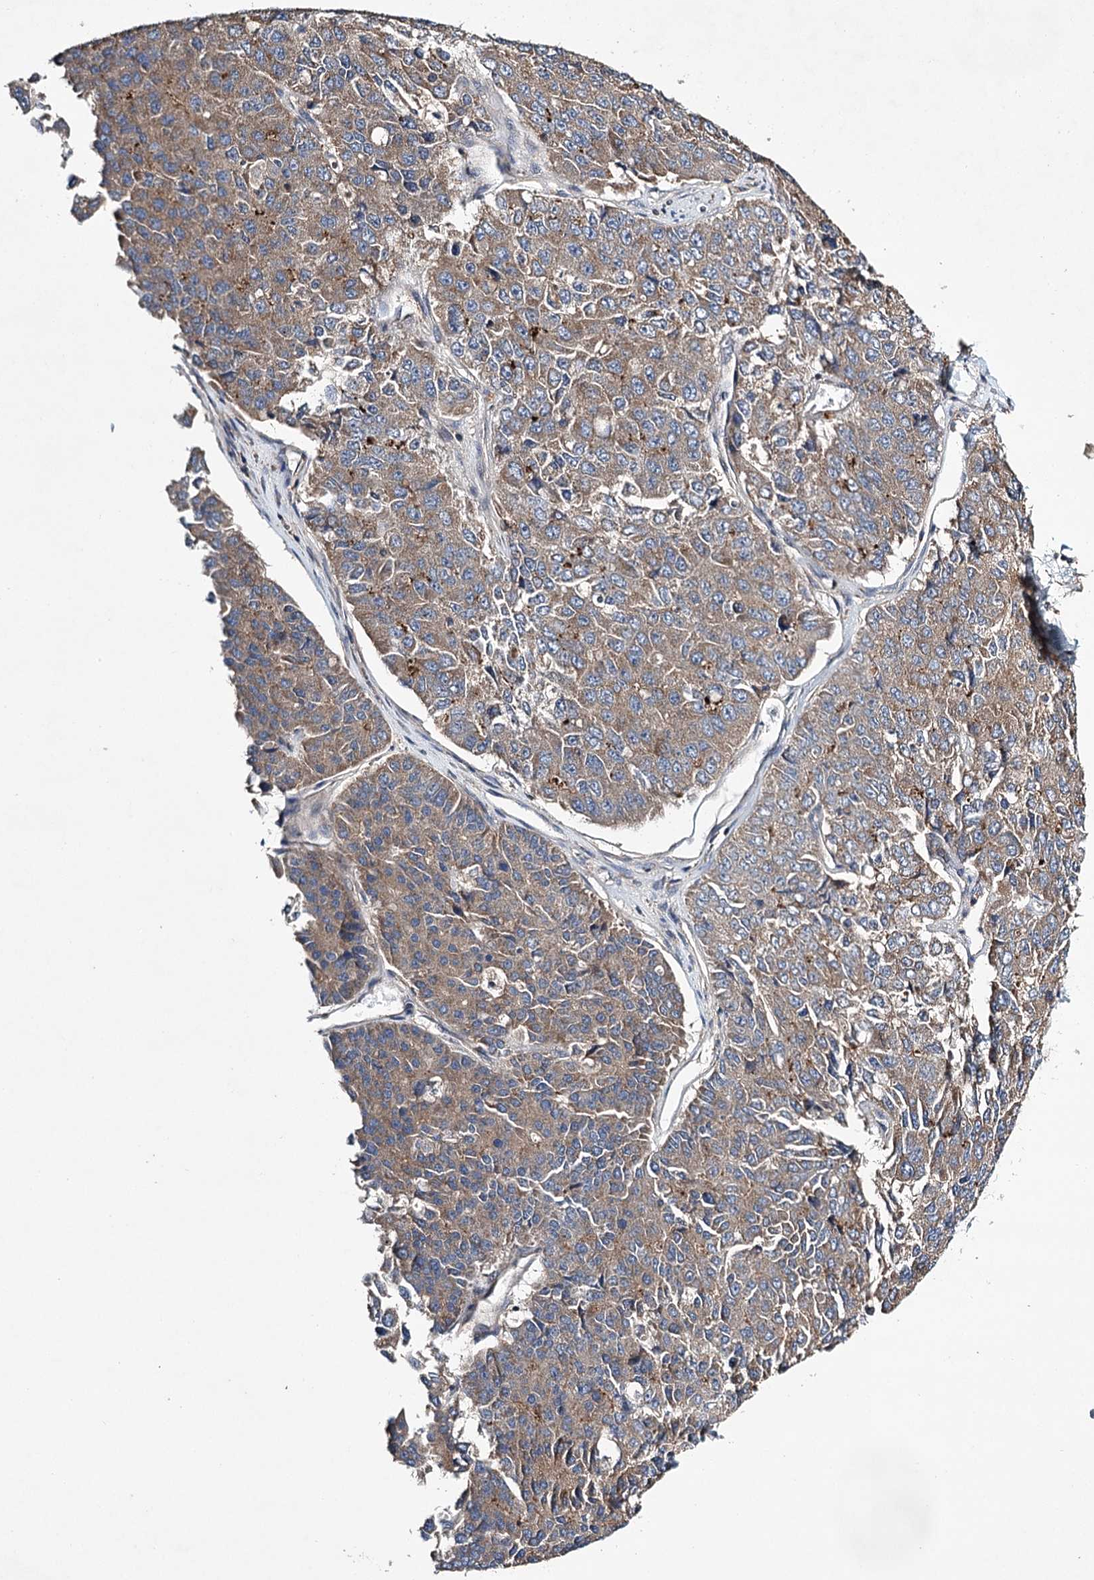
{"staining": {"intensity": "moderate", "quantity": "25%-75%", "location": "cytoplasmic/membranous"}, "tissue": "pancreatic cancer", "cell_type": "Tumor cells", "image_type": "cancer", "snomed": [{"axis": "morphology", "description": "Adenocarcinoma, NOS"}, {"axis": "topography", "description": "Pancreas"}], "caption": "Tumor cells exhibit medium levels of moderate cytoplasmic/membranous staining in approximately 25%-75% of cells in adenocarcinoma (pancreatic).", "gene": "LSS", "patient": {"sex": "male", "age": 50}}